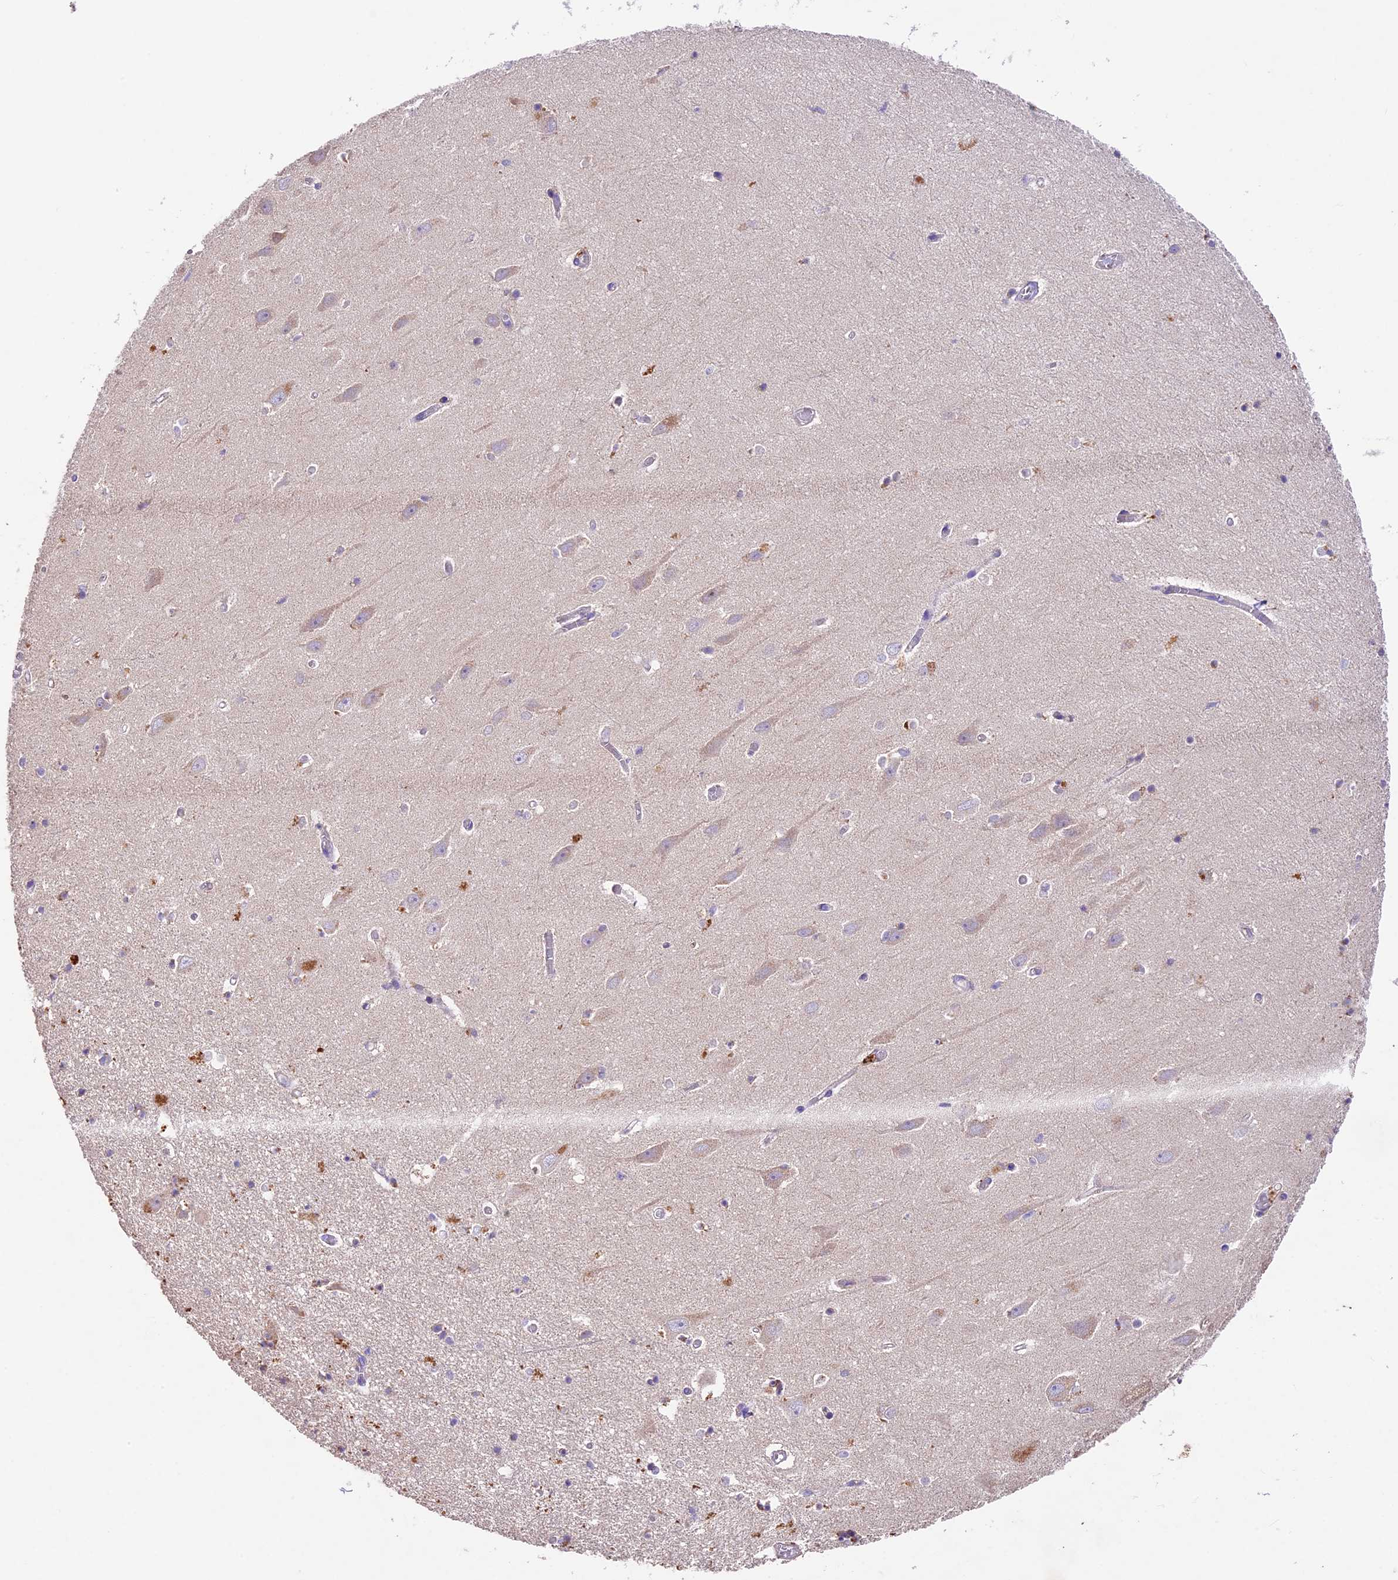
{"staining": {"intensity": "moderate", "quantity": "<25%", "location": "cytoplasmic/membranous"}, "tissue": "hippocampus", "cell_type": "Glial cells", "image_type": "normal", "snomed": [{"axis": "morphology", "description": "Normal tissue, NOS"}, {"axis": "topography", "description": "Hippocampus"}], "caption": "Protein staining by IHC displays moderate cytoplasmic/membranous positivity in approximately <25% of glial cells in unremarkable hippocampus. (brown staining indicates protein expression, while blue staining denotes nuclei).", "gene": "PMPCB", "patient": {"sex": "female", "age": 64}}